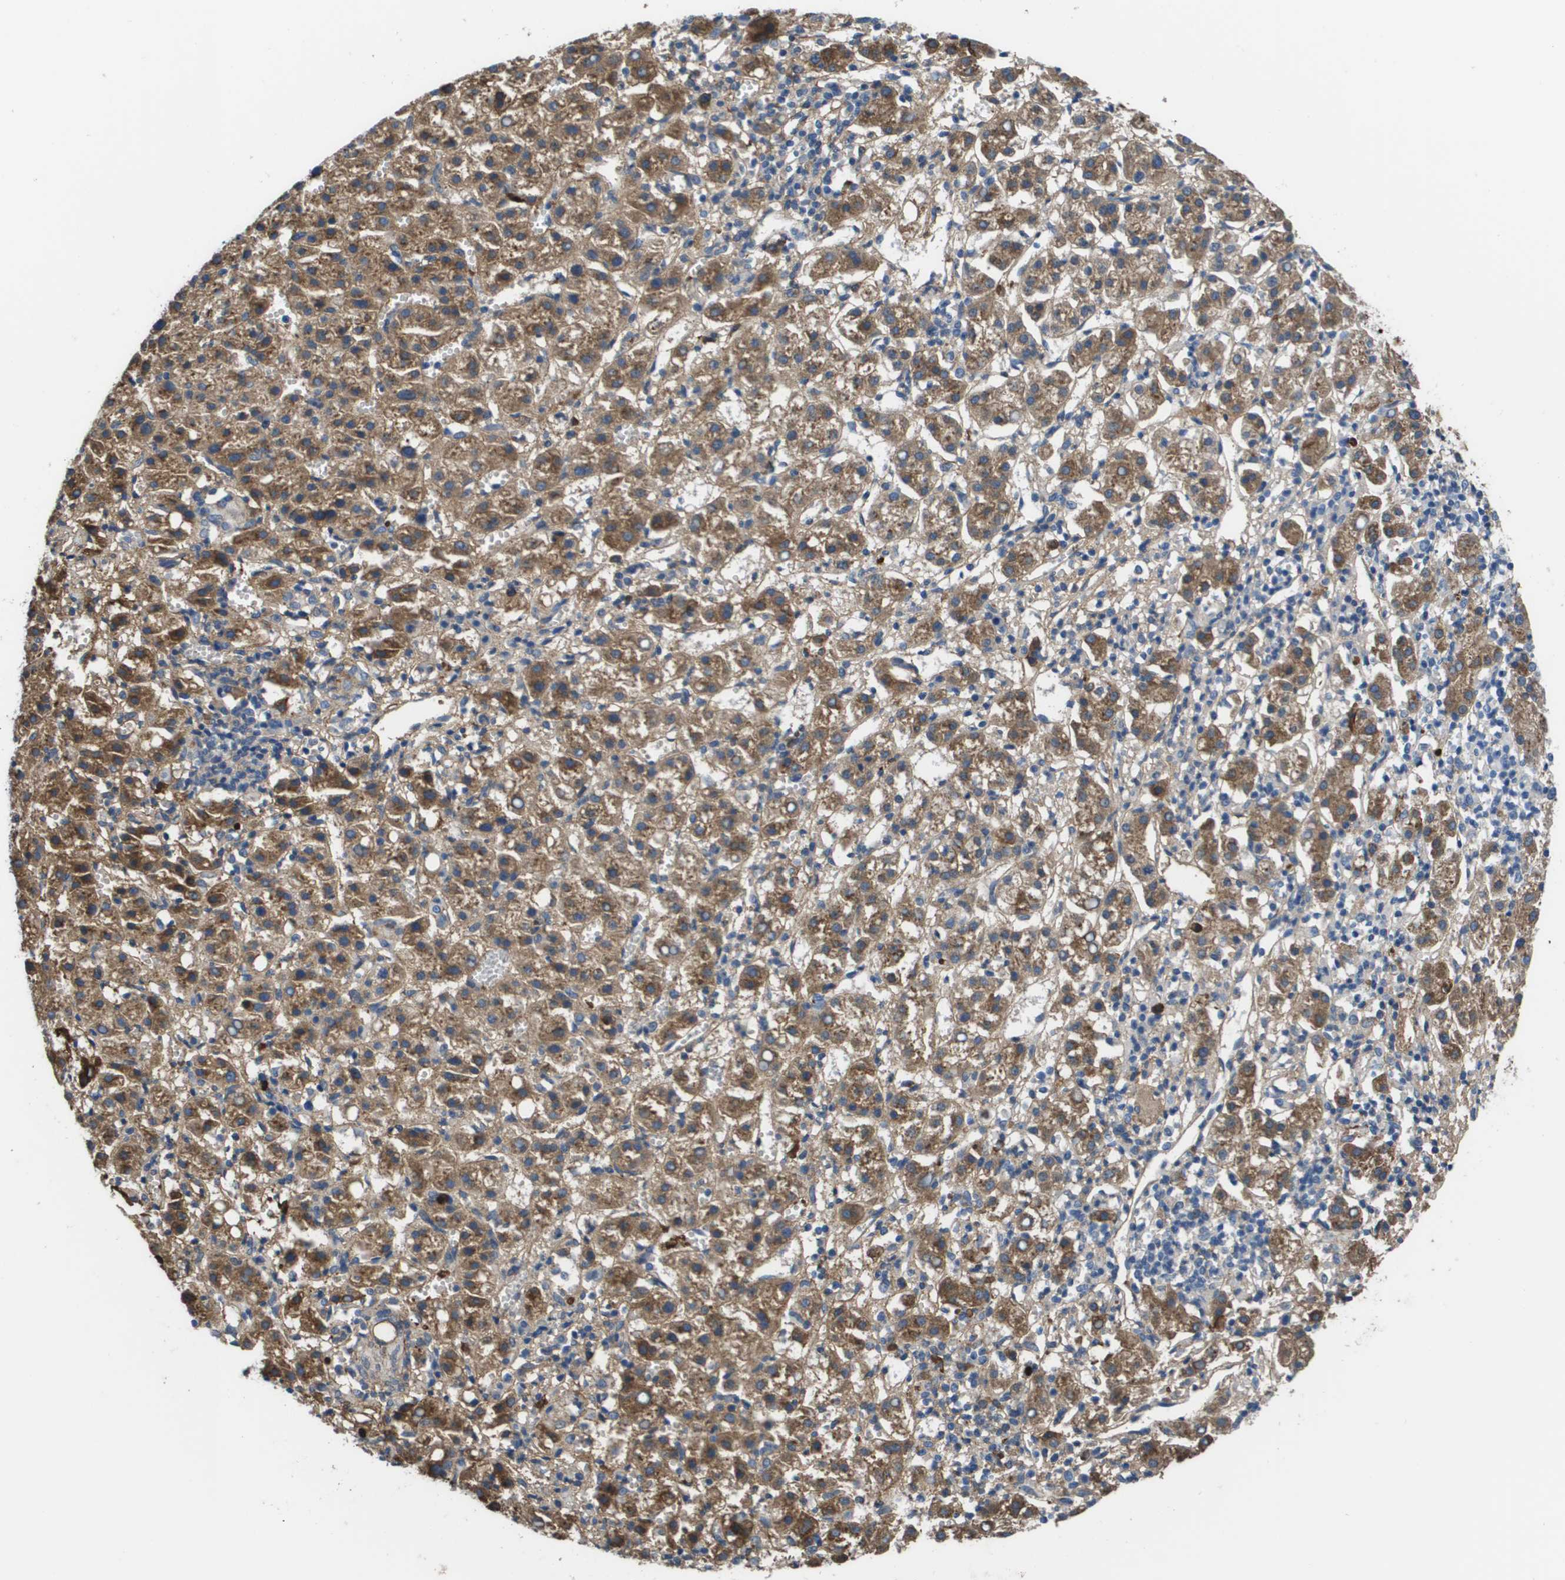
{"staining": {"intensity": "moderate", "quantity": ">75%", "location": "cytoplasmic/membranous"}, "tissue": "liver cancer", "cell_type": "Tumor cells", "image_type": "cancer", "snomed": [{"axis": "morphology", "description": "Carcinoma, Hepatocellular, NOS"}, {"axis": "topography", "description": "Liver"}], "caption": "IHC image of human liver cancer (hepatocellular carcinoma) stained for a protein (brown), which exhibits medium levels of moderate cytoplasmic/membranous staining in approximately >75% of tumor cells.", "gene": "VTN", "patient": {"sex": "female", "age": 58}}